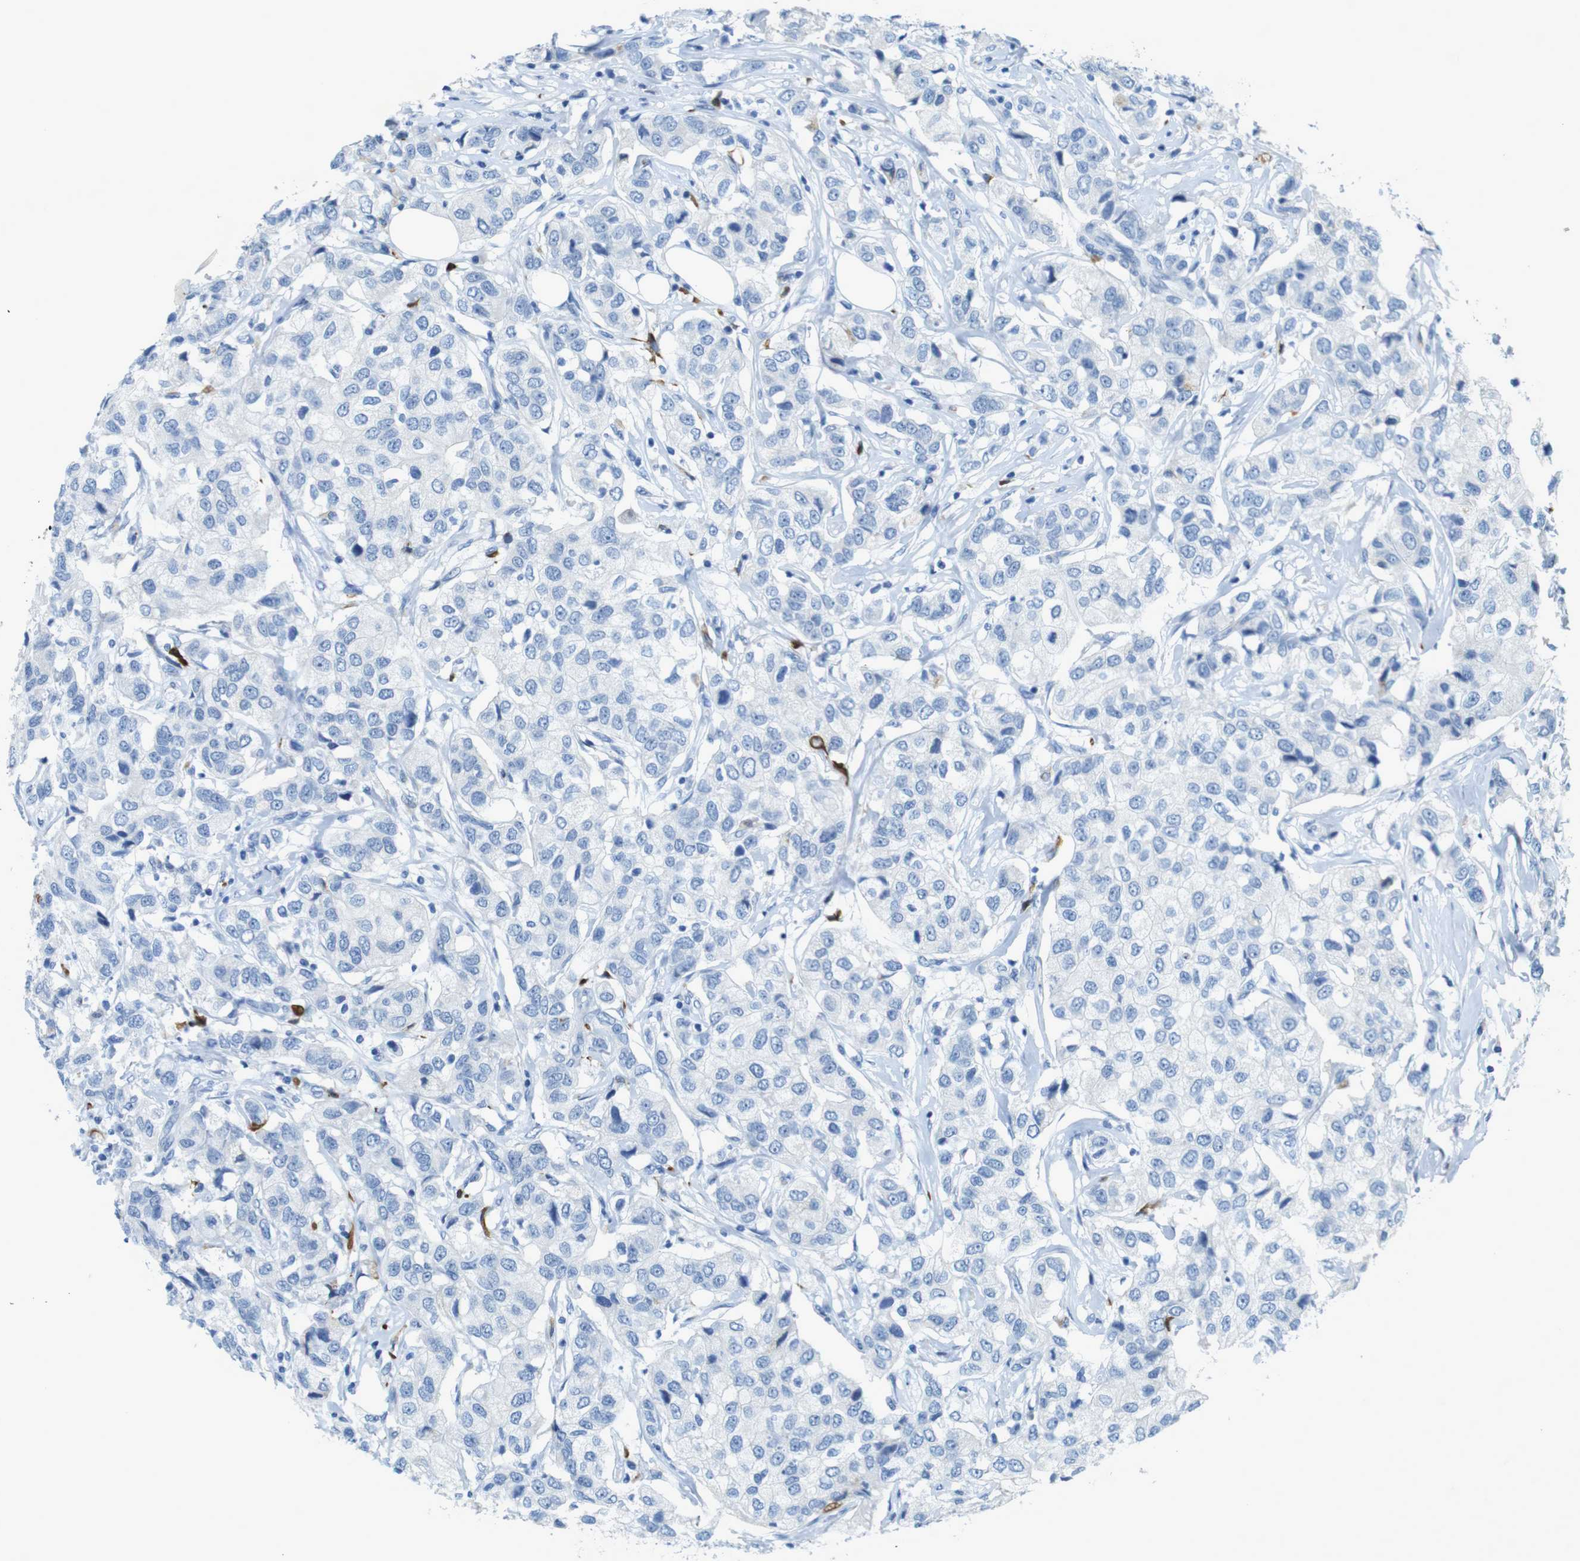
{"staining": {"intensity": "negative", "quantity": "none", "location": "none"}, "tissue": "breast cancer", "cell_type": "Tumor cells", "image_type": "cancer", "snomed": [{"axis": "morphology", "description": "Duct carcinoma"}, {"axis": "topography", "description": "Breast"}], "caption": "Infiltrating ductal carcinoma (breast) was stained to show a protein in brown. There is no significant positivity in tumor cells.", "gene": "CD320", "patient": {"sex": "female", "age": 80}}